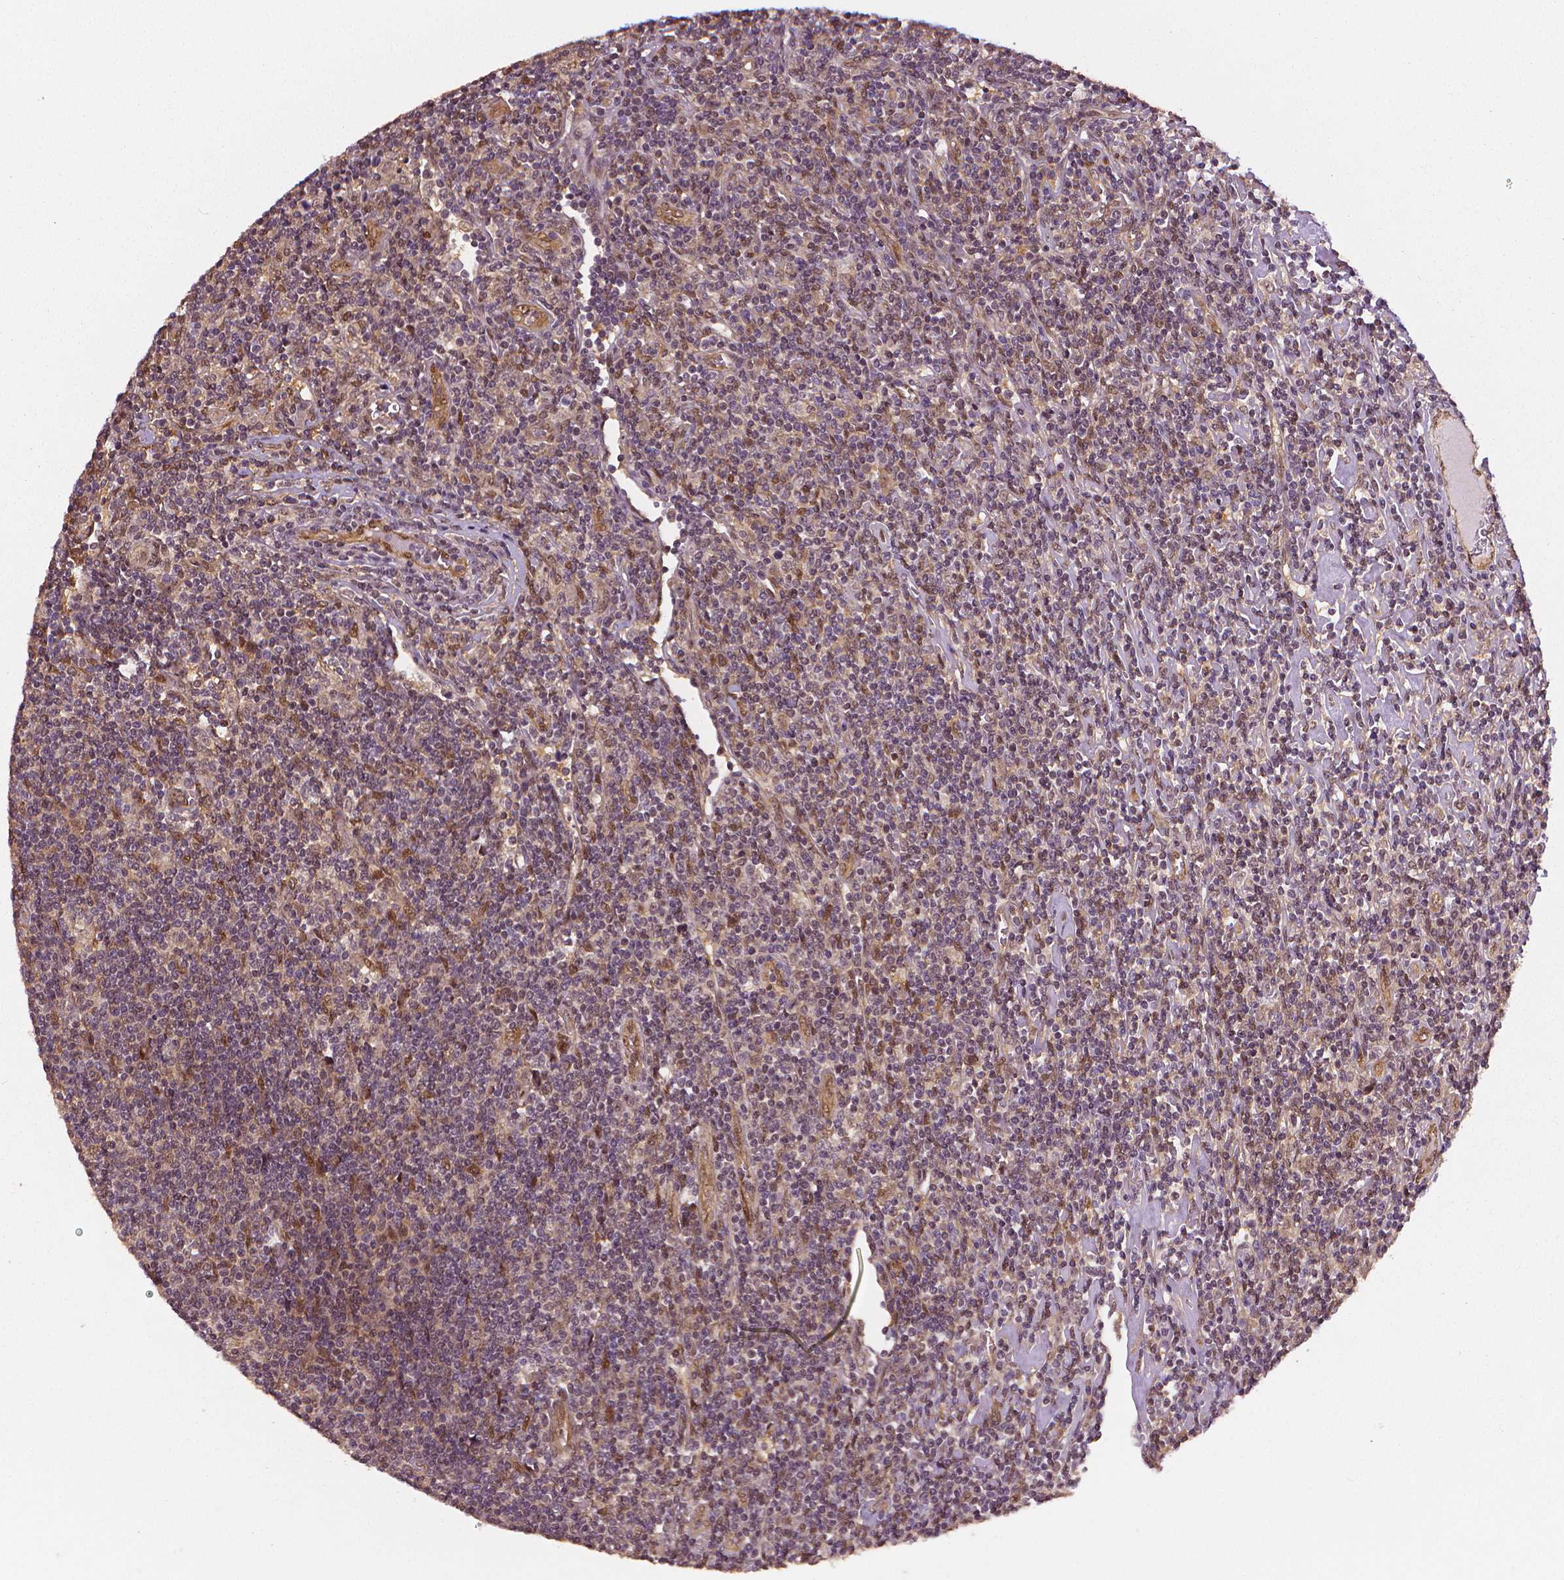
{"staining": {"intensity": "weak", "quantity": ">75%", "location": "cytoplasmic/membranous,nuclear"}, "tissue": "lymphoma", "cell_type": "Tumor cells", "image_type": "cancer", "snomed": [{"axis": "morphology", "description": "Hodgkin's disease, NOS"}, {"axis": "topography", "description": "Lymph node"}], "caption": "This histopathology image shows immunohistochemistry (IHC) staining of Hodgkin's disease, with low weak cytoplasmic/membranous and nuclear expression in approximately >75% of tumor cells.", "gene": "STAT3", "patient": {"sex": "male", "age": 40}}